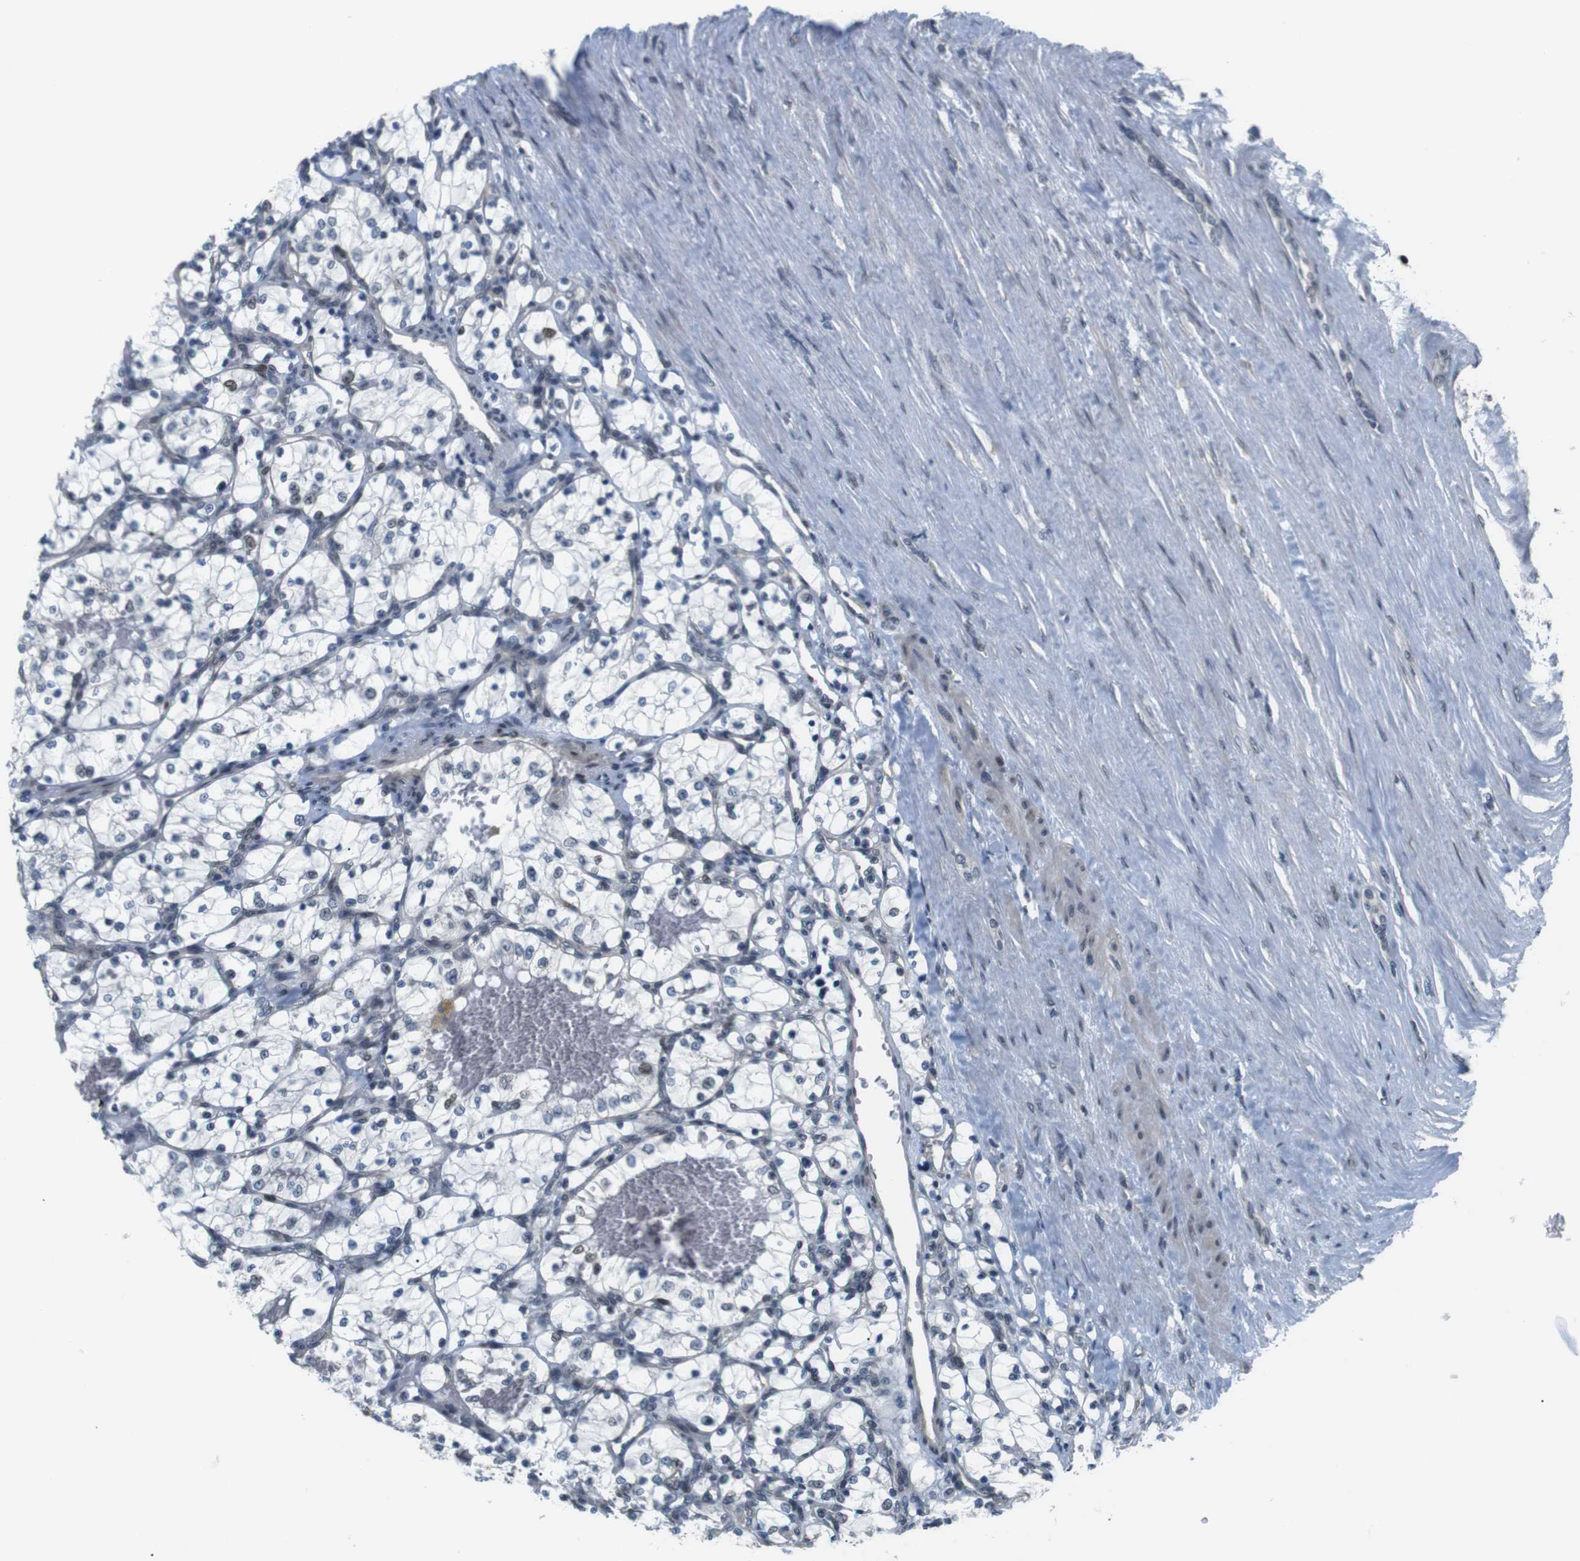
{"staining": {"intensity": "negative", "quantity": "none", "location": "none"}, "tissue": "renal cancer", "cell_type": "Tumor cells", "image_type": "cancer", "snomed": [{"axis": "morphology", "description": "Adenocarcinoma, NOS"}, {"axis": "topography", "description": "Kidney"}], "caption": "Immunohistochemistry (IHC) of human renal adenocarcinoma displays no positivity in tumor cells.", "gene": "SMCO2", "patient": {"sex": "female", "age": 69}}